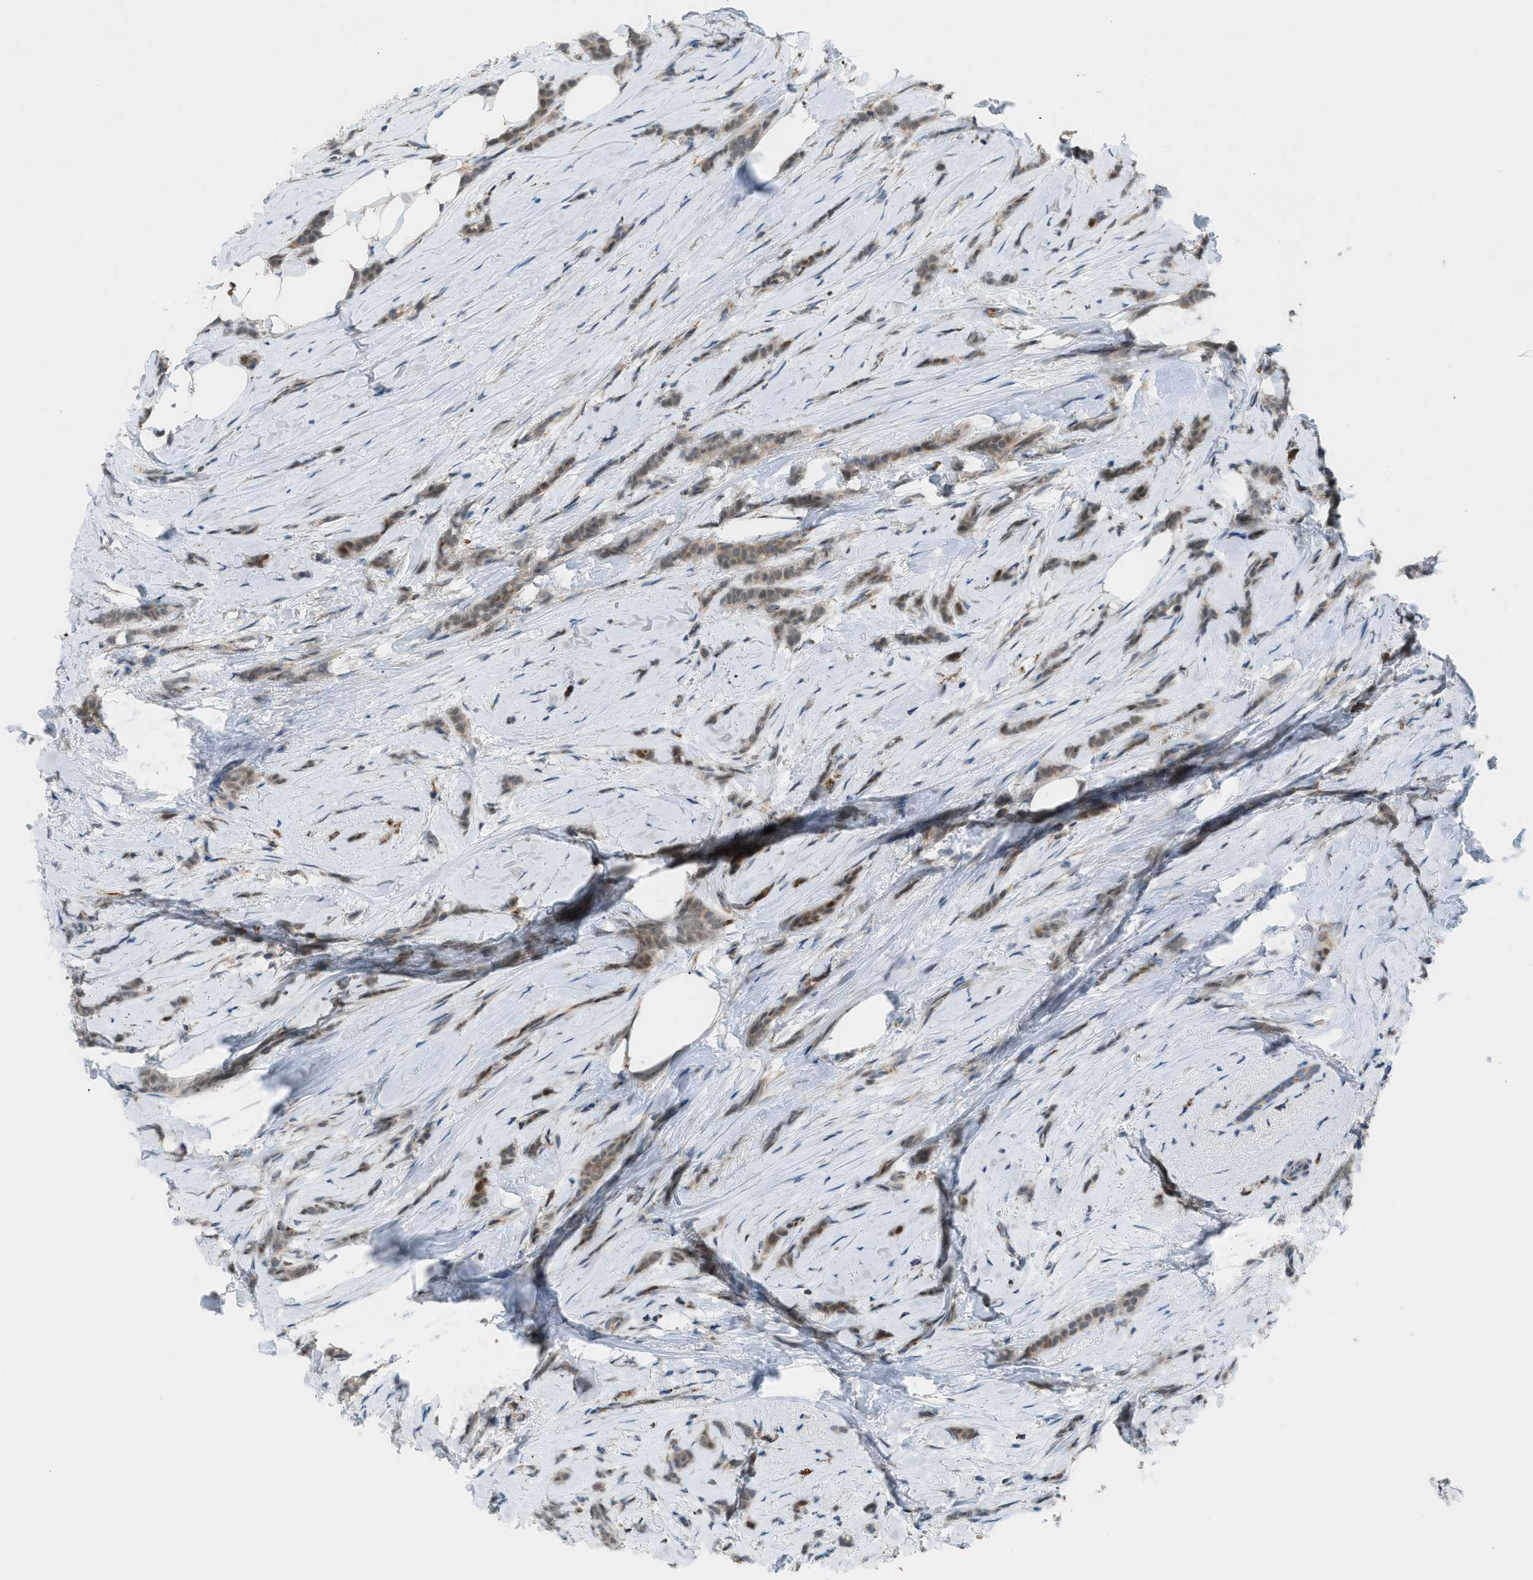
{"staining": {"intensity": "weak", "quantity": ">75%", "location": "cytoplasmic/membranous,nuclear"}, "tissue": "breast cancer", "cell_type": "Tumor cells", "image_type": "cancer", "snomed": [{"axis": "morphology", "description": "Lobular carcinoma, in situ"}, {"axis": "morphology", "description": "Lobular carcinoma"}, {"axis": "topography", "description": "Breast"}], "caption": "Immunohistochemistry (IHC) of human breast cancer displays low levels of weak cytoplasmic/membranous and nuclear positivity in about >75% of tumor cells.", "gene": "SRM", "patient": {"sex": "female", "age": 41}}